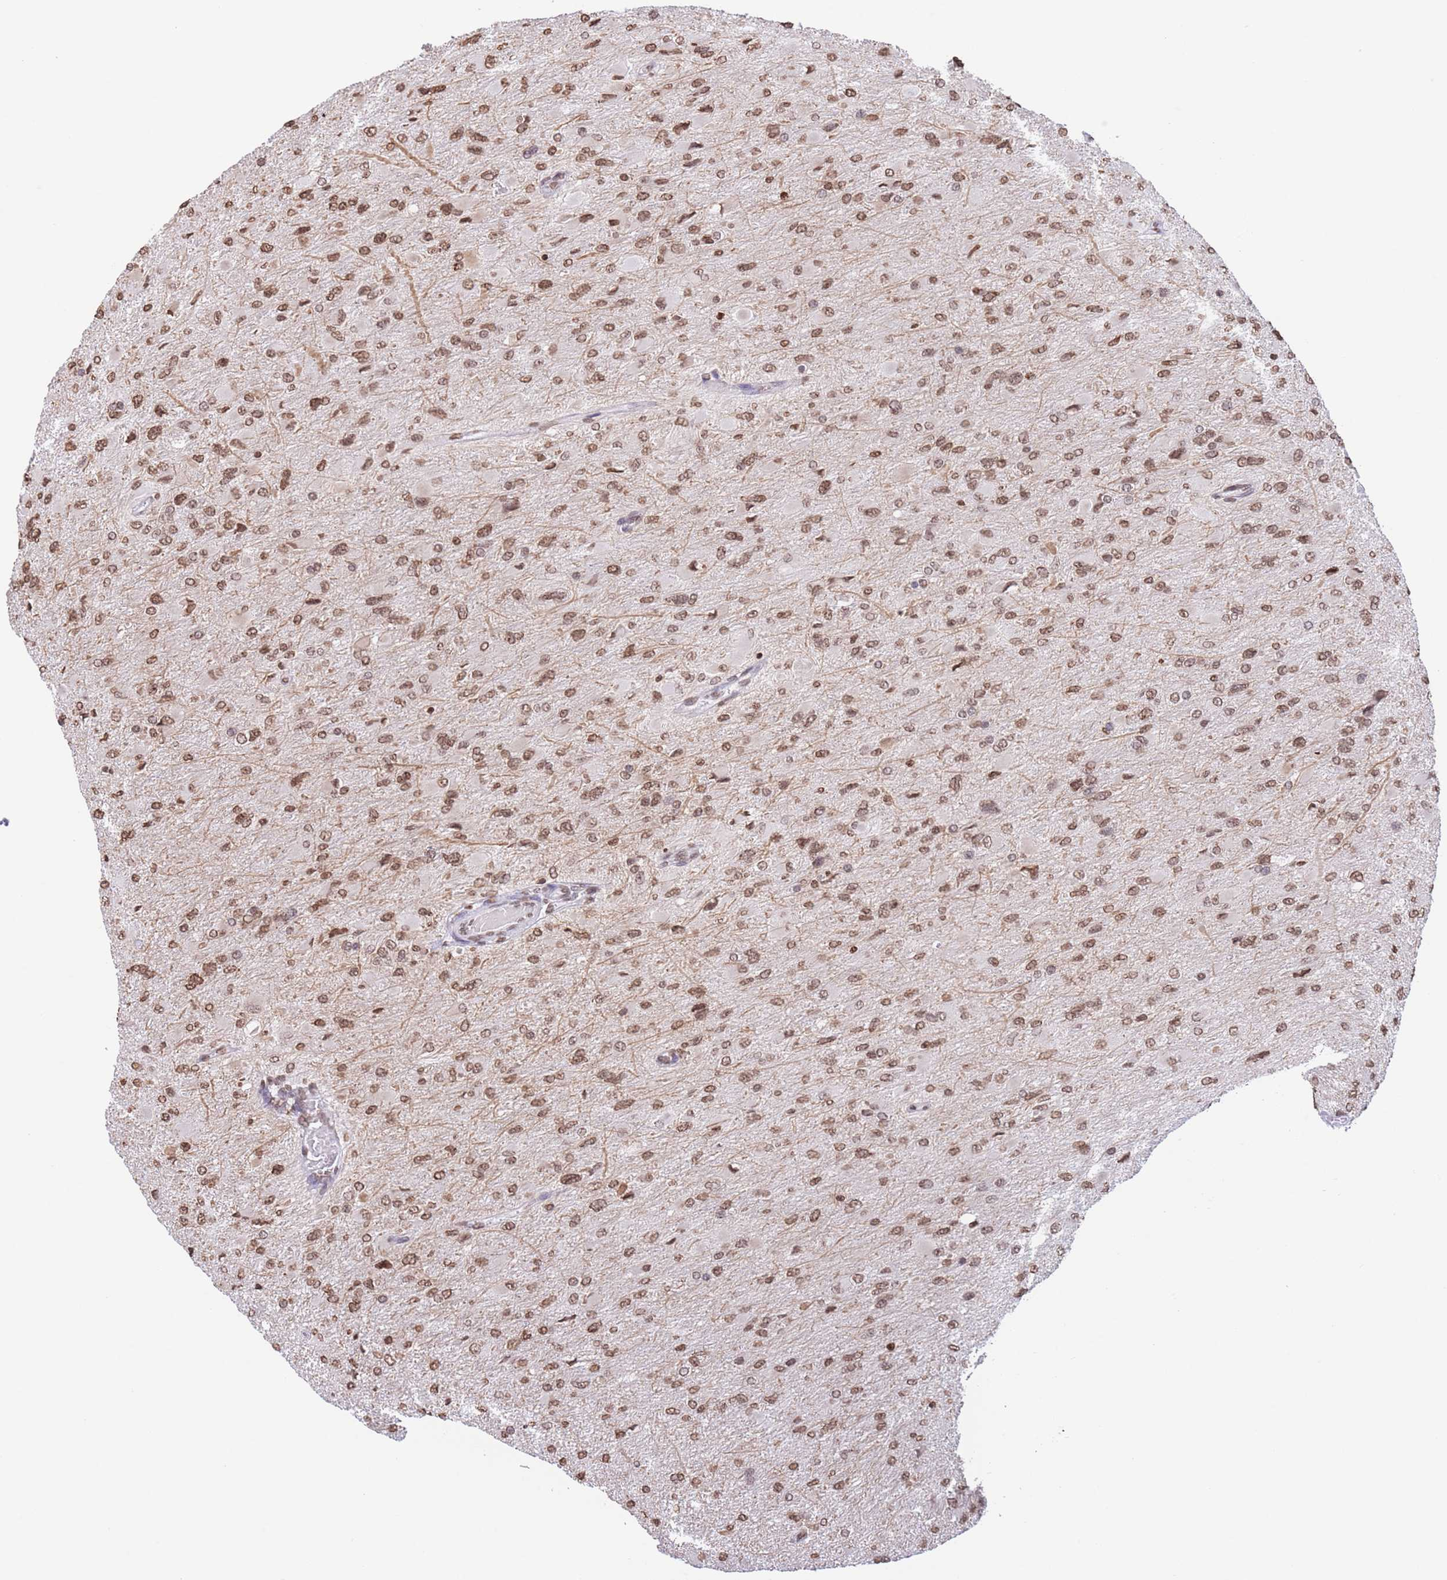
{"staining": {"intensity": "moderate", "quantity": ">75%", "location": "nuclear"}, "tissue": "glioma", "cell_type": "Tumor cells", "image_type": "cancer", "snomed": [{"axis": "morphology", "description": "Glioma, malignant, High grade"}, {"axis": "topography", "description": "Cerebral cortex"}], "caption": "A histopathology image of malignant high-grade glioma stained for a protein shows moderate nuclear brown staining in tumor cells.", "gene": "H2BC11", "patient": {"sex": "female", "age": 36}}